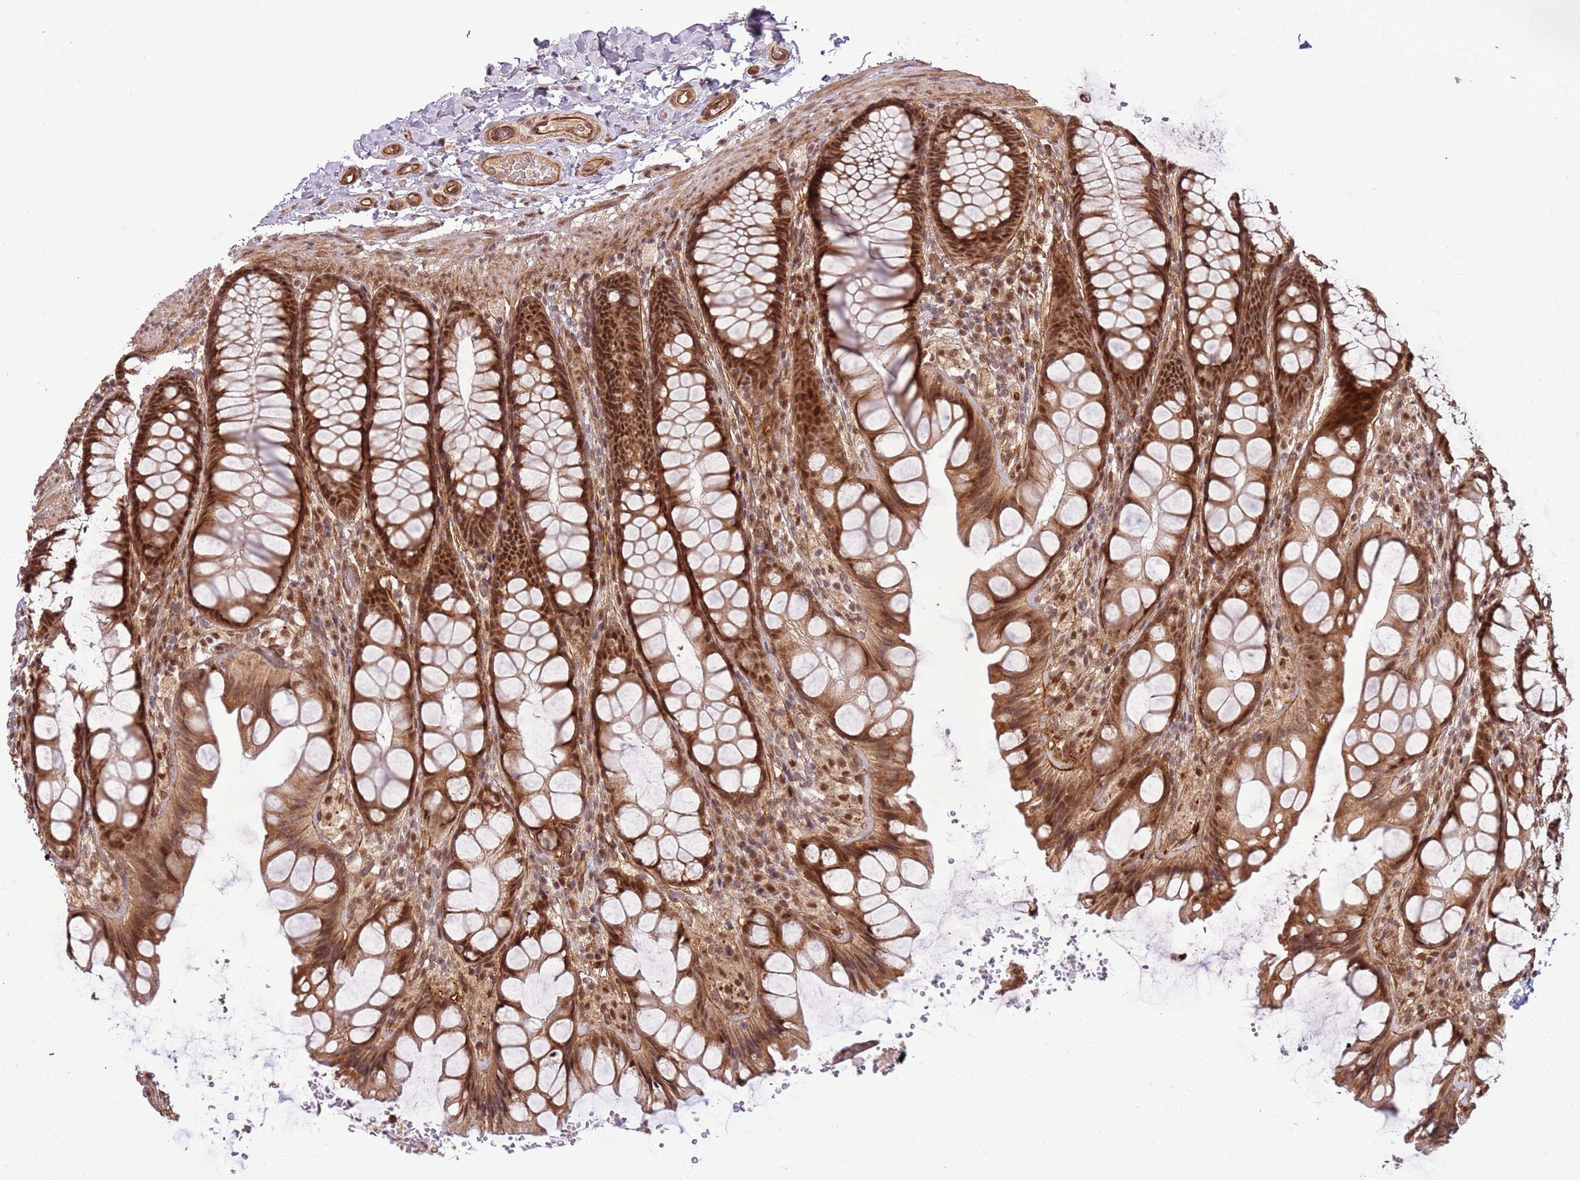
{"staining": {"intensity": "moderate", "quantity": ">75%", "location": "cytoplasmic/membranous,nuclear"}, "tissue": "colon", "cell_type": "Endothelial cells", "image_type": "normal", "snomed": [{"axis": "morphology", "description": "Normal tissue, NOS"}, {"axis": "topography", "description": "Colon"}], "caption": "DAB immunohistochemical staining of normal human colon demonstrates moderate cytoplasmic/membranous,nuclear protein expression in about >75% of endothelial cells.", "gene": "POLR3H", "patient": {"sex": "male", "age": 47}}